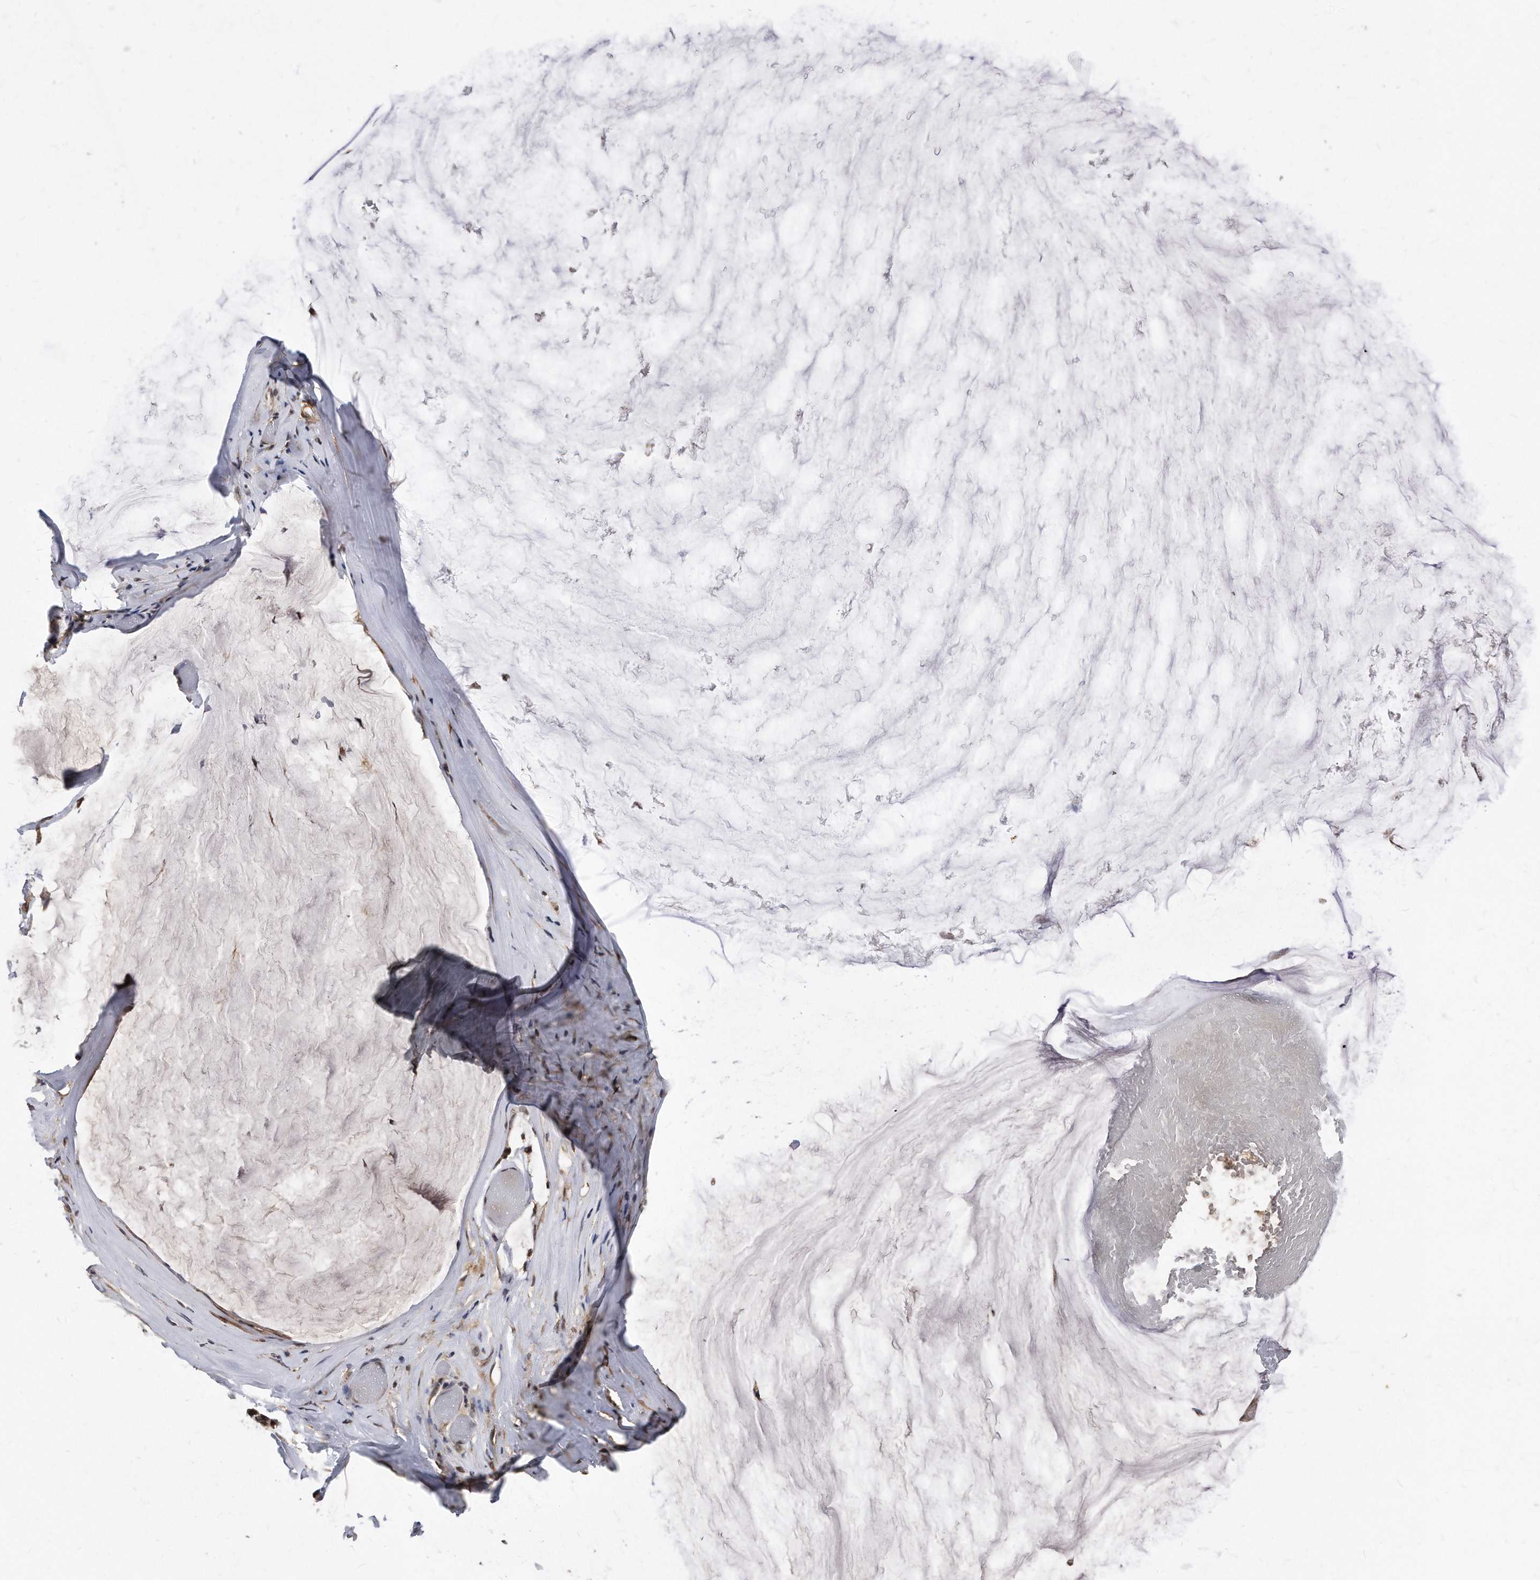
{"staining": {"intensity": "moderate", "quantity": ">75%", "location": "cytoplasmic/membranous"}, "tissue": "ovarian cancer", "cell_type": "Tumor cells", "image_type": "cancer", "snomed": [{"axis": "morphology", "description": "Cystadenocarcinoma, mucinous, NOS"}, {"axis": "topography", "description": "Ovary"}], "caption": "Immunohistochemistry (IHC) of ovarian cancer reveals medium levels of moderate cytoplasmic/membranous staining in about >75% of tumor cells.", "gene": "DUSP22", "patient": {"sex": "female", "age": 39}}